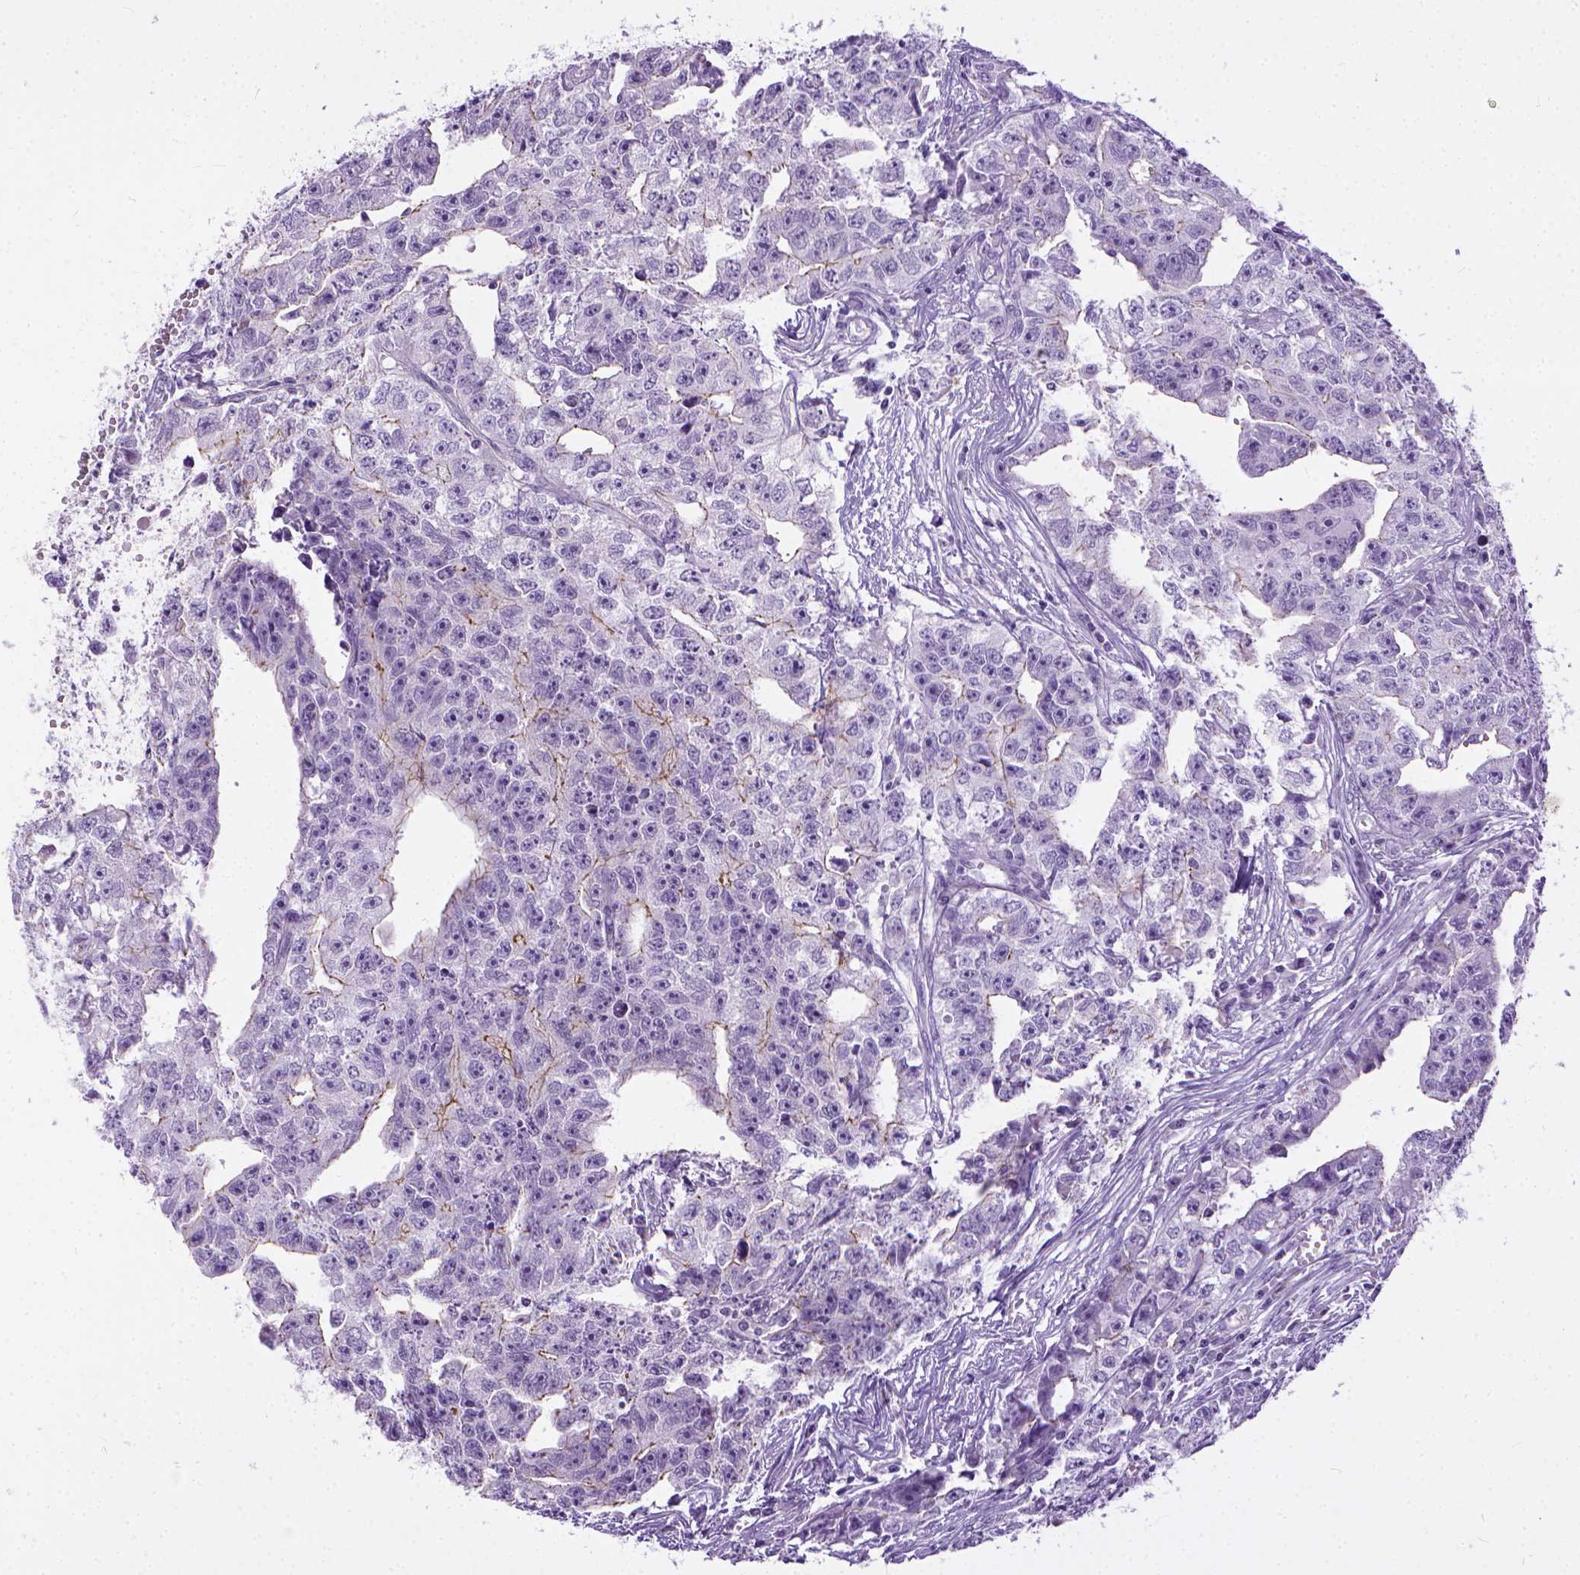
{"staining": {"intensity": "moderate", "quantity": "<25%", "location": "cytoplasmic/membranous"}, "tissue": "testis cancer", "cell_type": "Tumor cells", "image_type": "cancer", "snomed": [{"axis": "morphology", "description": "Carcinoma, Embryonal, NOS"}, {"axis": "morphology", "description": "Teratoma, malignant, NOS"}, {"axis": "topography", "description": "Testis"}], "caption": "Testis cancer was stained to show a protein in brown. There is low levels of moderate cytoplasmic/membranous positivity in about <25% of tumor cells. The staining was performed using DAB to visualize the protein expression in brown, while the nuclei were stained in blue with hematoxylin (Magnification: 20x).", "gene": "ADGRF1", "patient": {"sex": "male", "age": 24}}